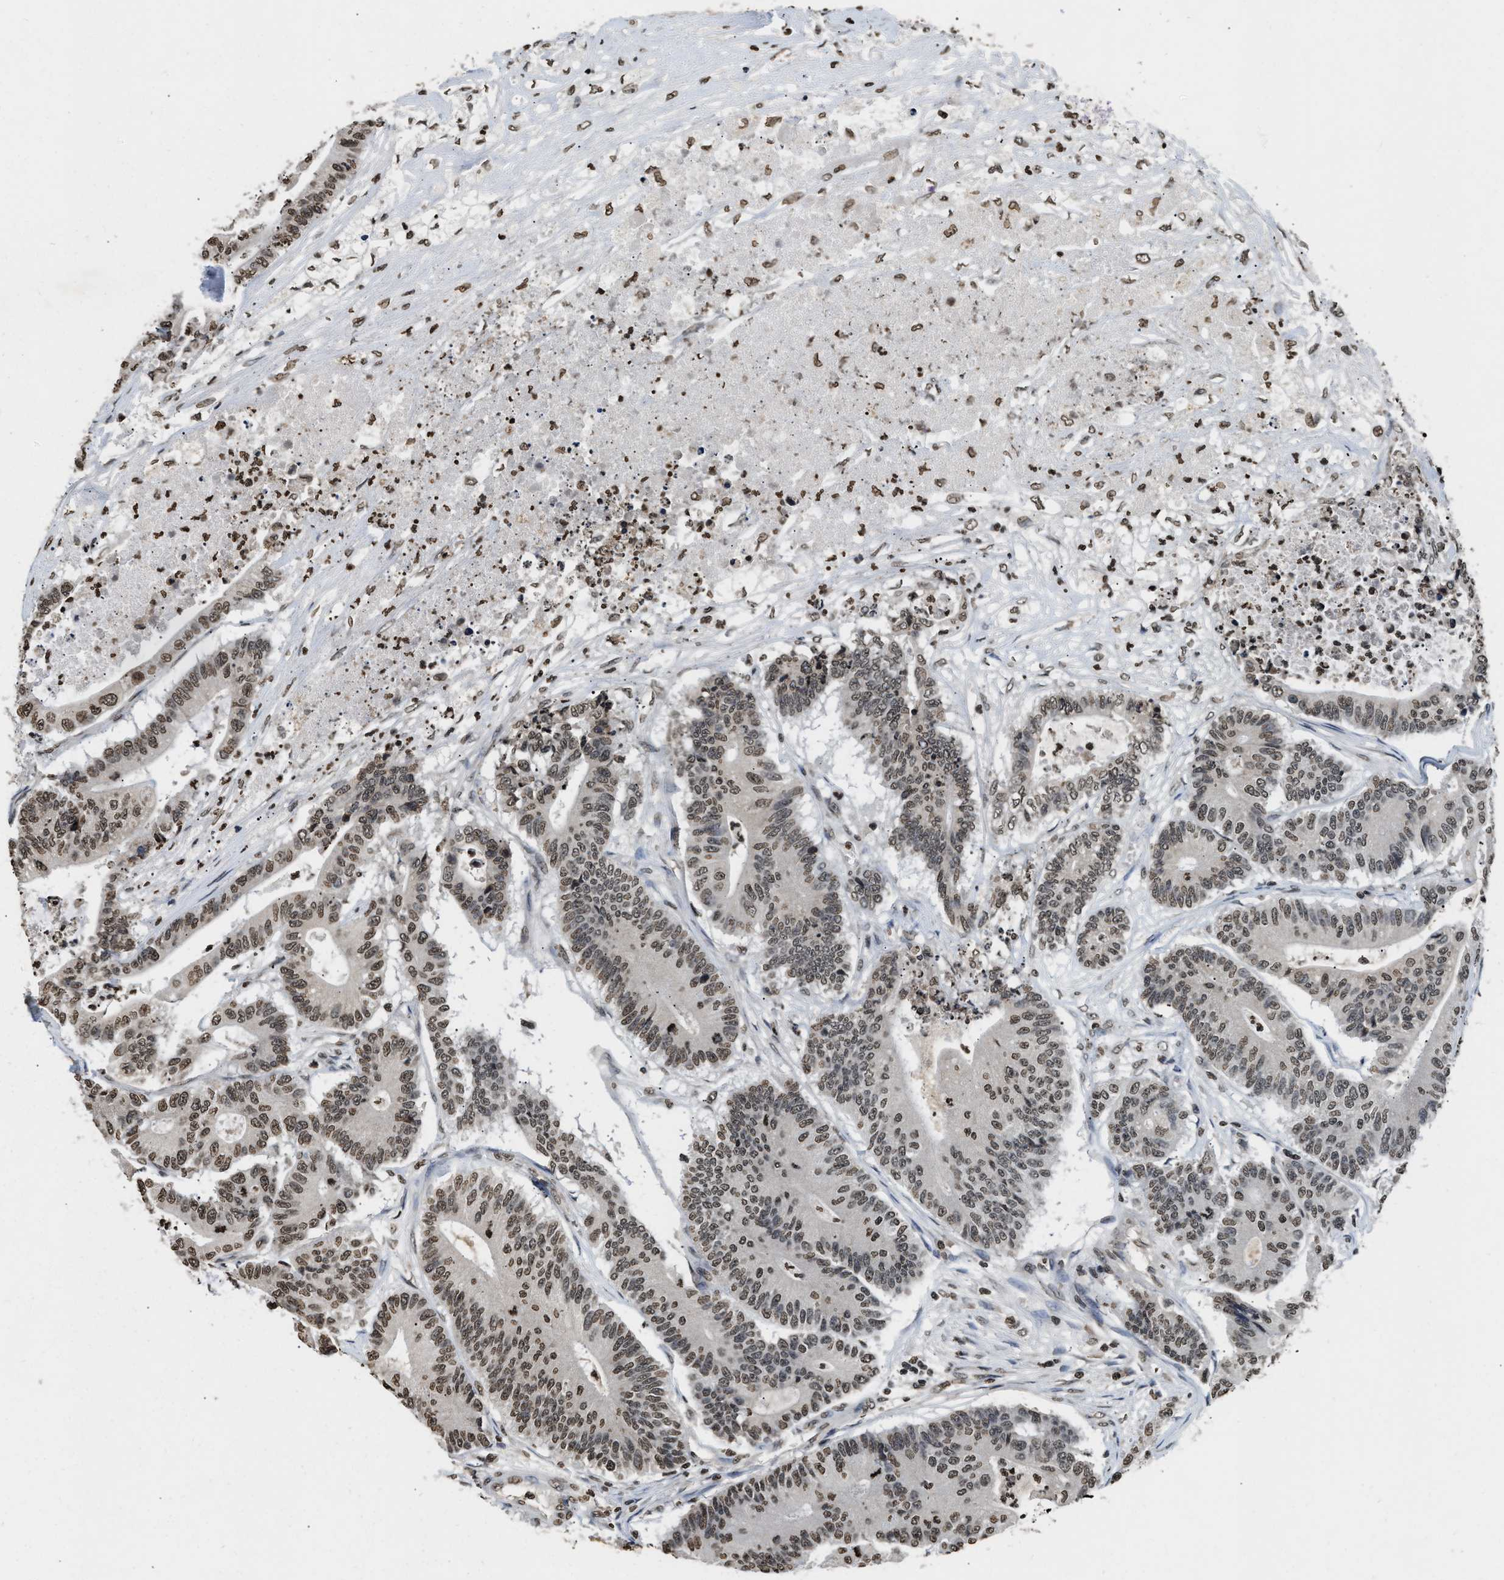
{"staining": {"intensity": "weak", "quantity": ">75%", "location": "nuclear"}, "tissue": "colorectal cancer", "cell_type": "Tumor cells", "image_type": "cancer", "snomed": [{"axis": "morphology", "description": "Adenocarcinoma, NOS"}, {"axis": "topography", "description": "Colon"}], "caption": "This is a histology image of IHC staining of adenocarcinoma (colorectal), which shows weak positivity in the nuclear of tumor cells.", "gene": "DNASE1L3", "patient": {"sex": "female", "age": 84}}